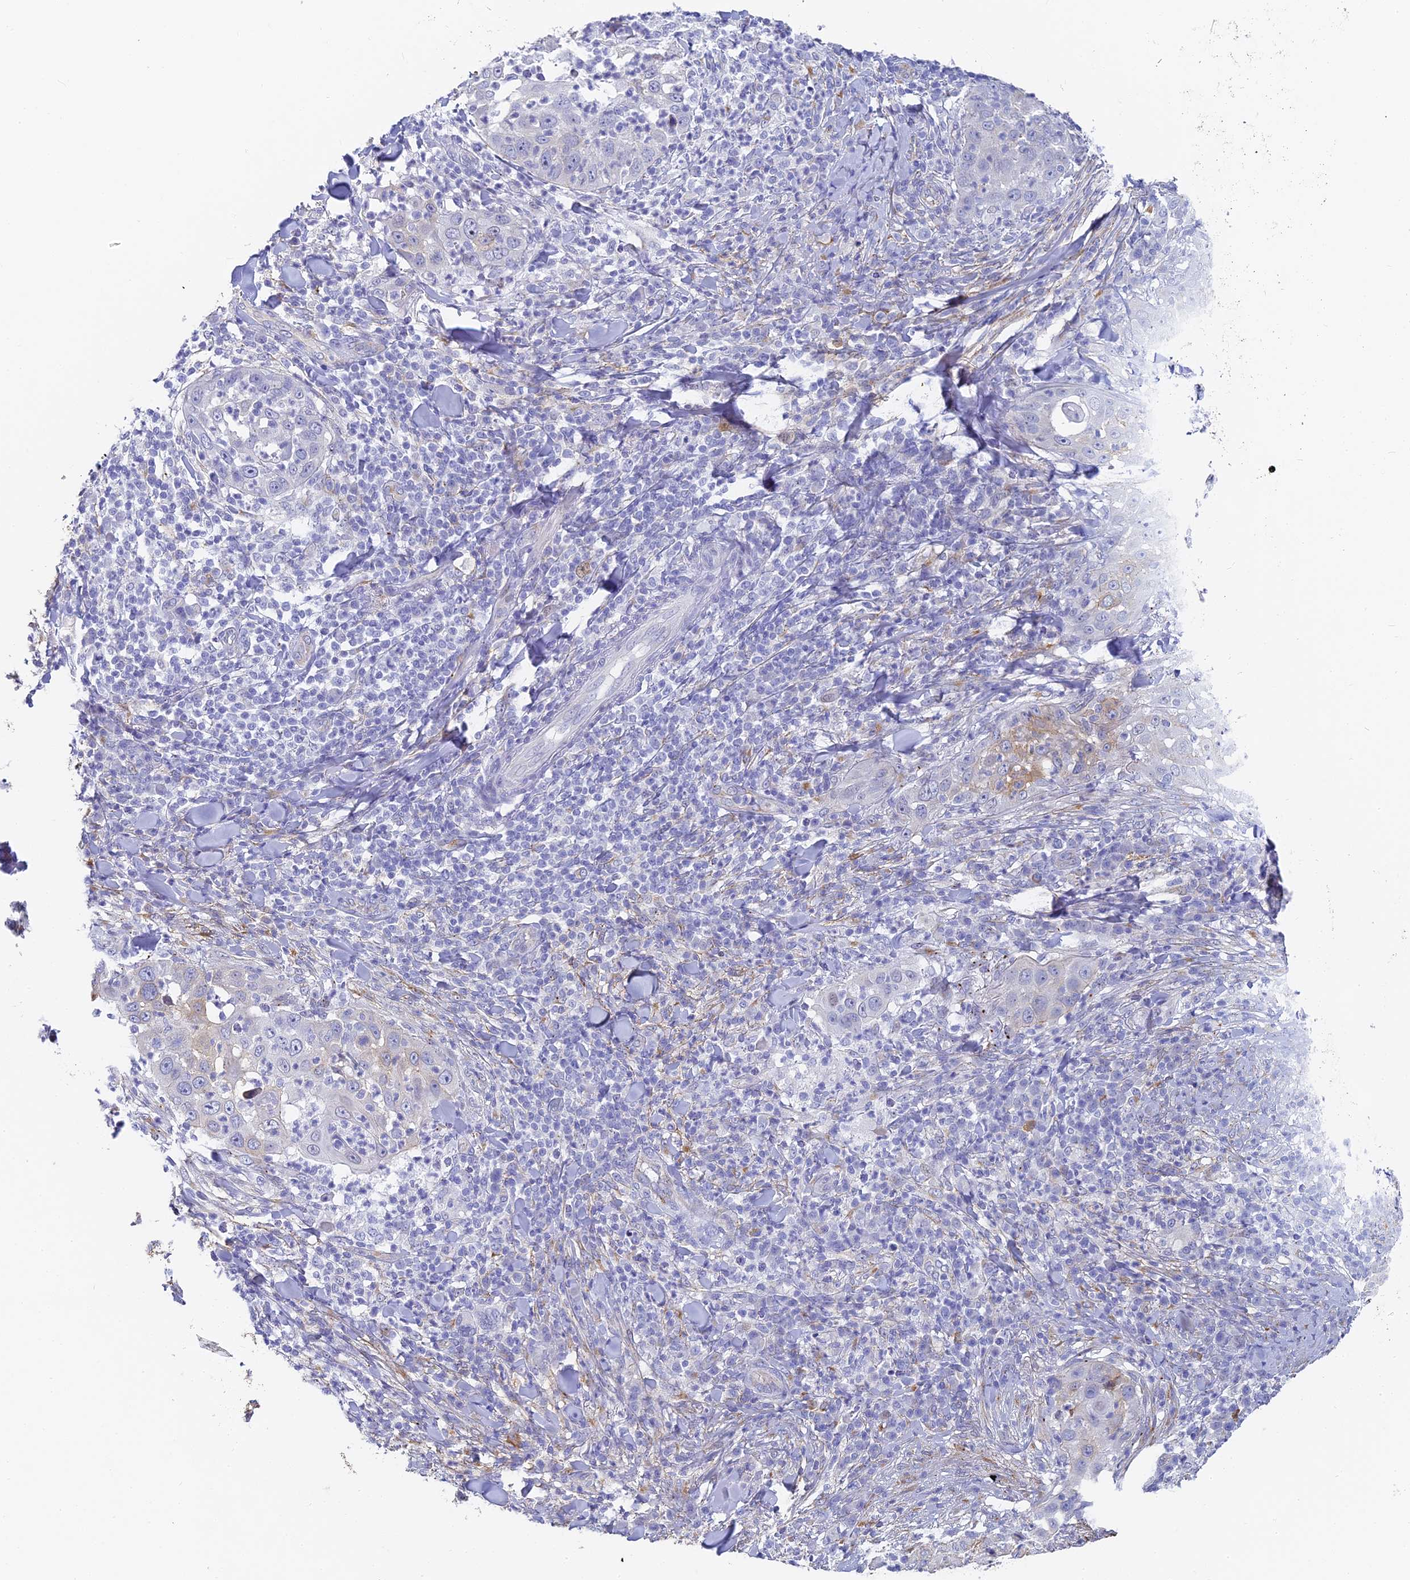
{"staining": {"intensity": "weak", "quantity": "<25%", "location": "cytoplasmic/membranous"}, "tissue": "skin cancer", "cell_type": "Tumor cells", "image_type": "cancer", "snomed": [{"axis": "morphology", "description": "Squamous cell carcinoma, NOS"}, {"axis": "topography", "description": "Skin"}], "caption": "High power microscopy photomicrograph of an immunohistochemistry (IHC) photomicrograph of skin cancer (squamous cell carcinoma), revealing no significant expression in tumor cells.", "gene": "GJA1", "patient": {"sex": "female", "age": 44}}